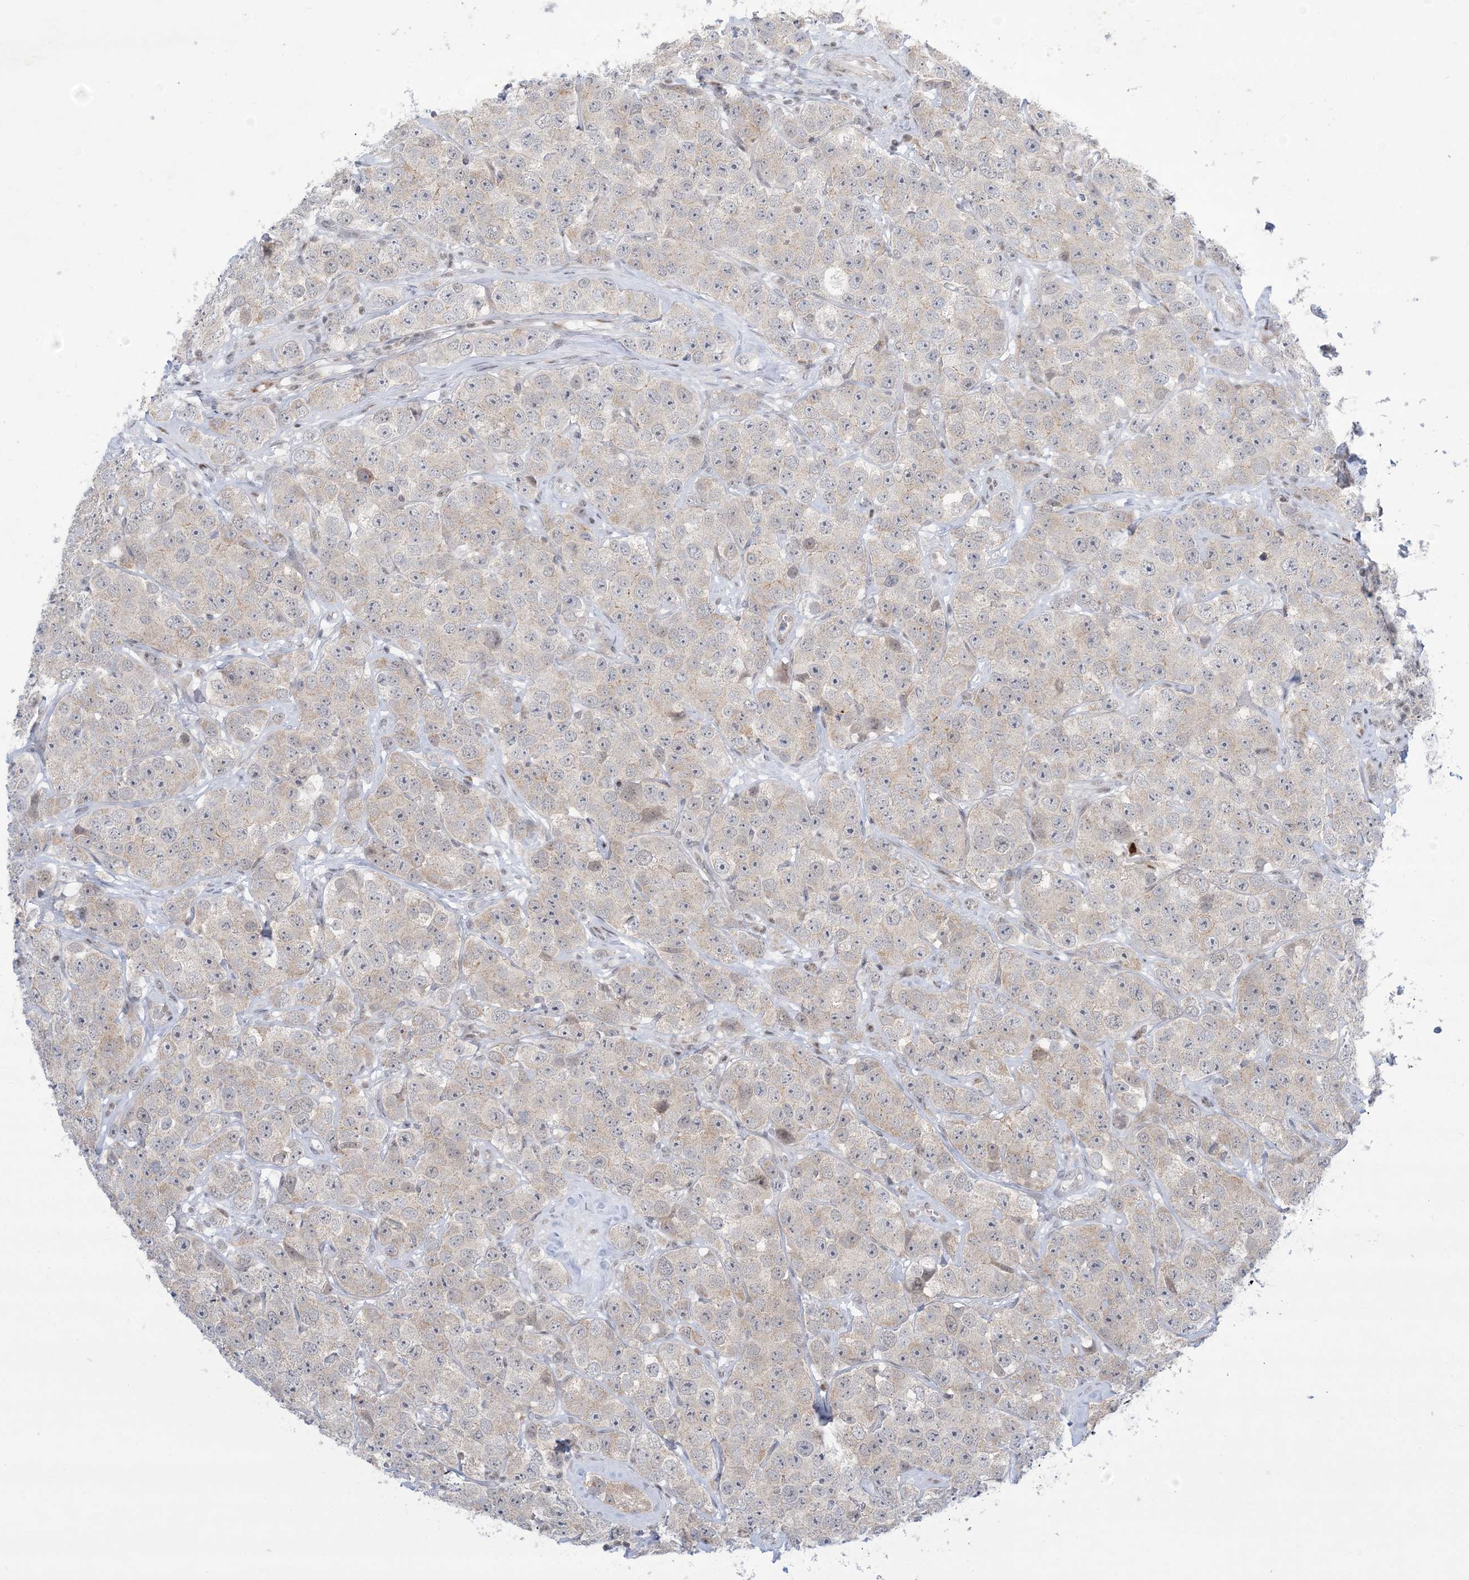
{"staining": {"intensity": "negative", "quantity": "none", "location": "none"}, "tissue": "testis cancer", "cell_type": "Tumor cells", "image_type": "cancer", "snomed": [{"axis": "morphology", "description": "Seminoma, NOS"}, {"axis": "topography", "description": "Testis"}], "caption": "High power microscopy image of an immunohistochemistry histopathology image of testis seminoma, revealing no significant positivity in tumor cells. (Stains: DAB immunohistochemistry (IHC) with hematoxylin counter stain, Microscopy: brightfield microscopy at high magnification).", "gene": "TFPT", "patient": {"sex": "male", "age": 28}}